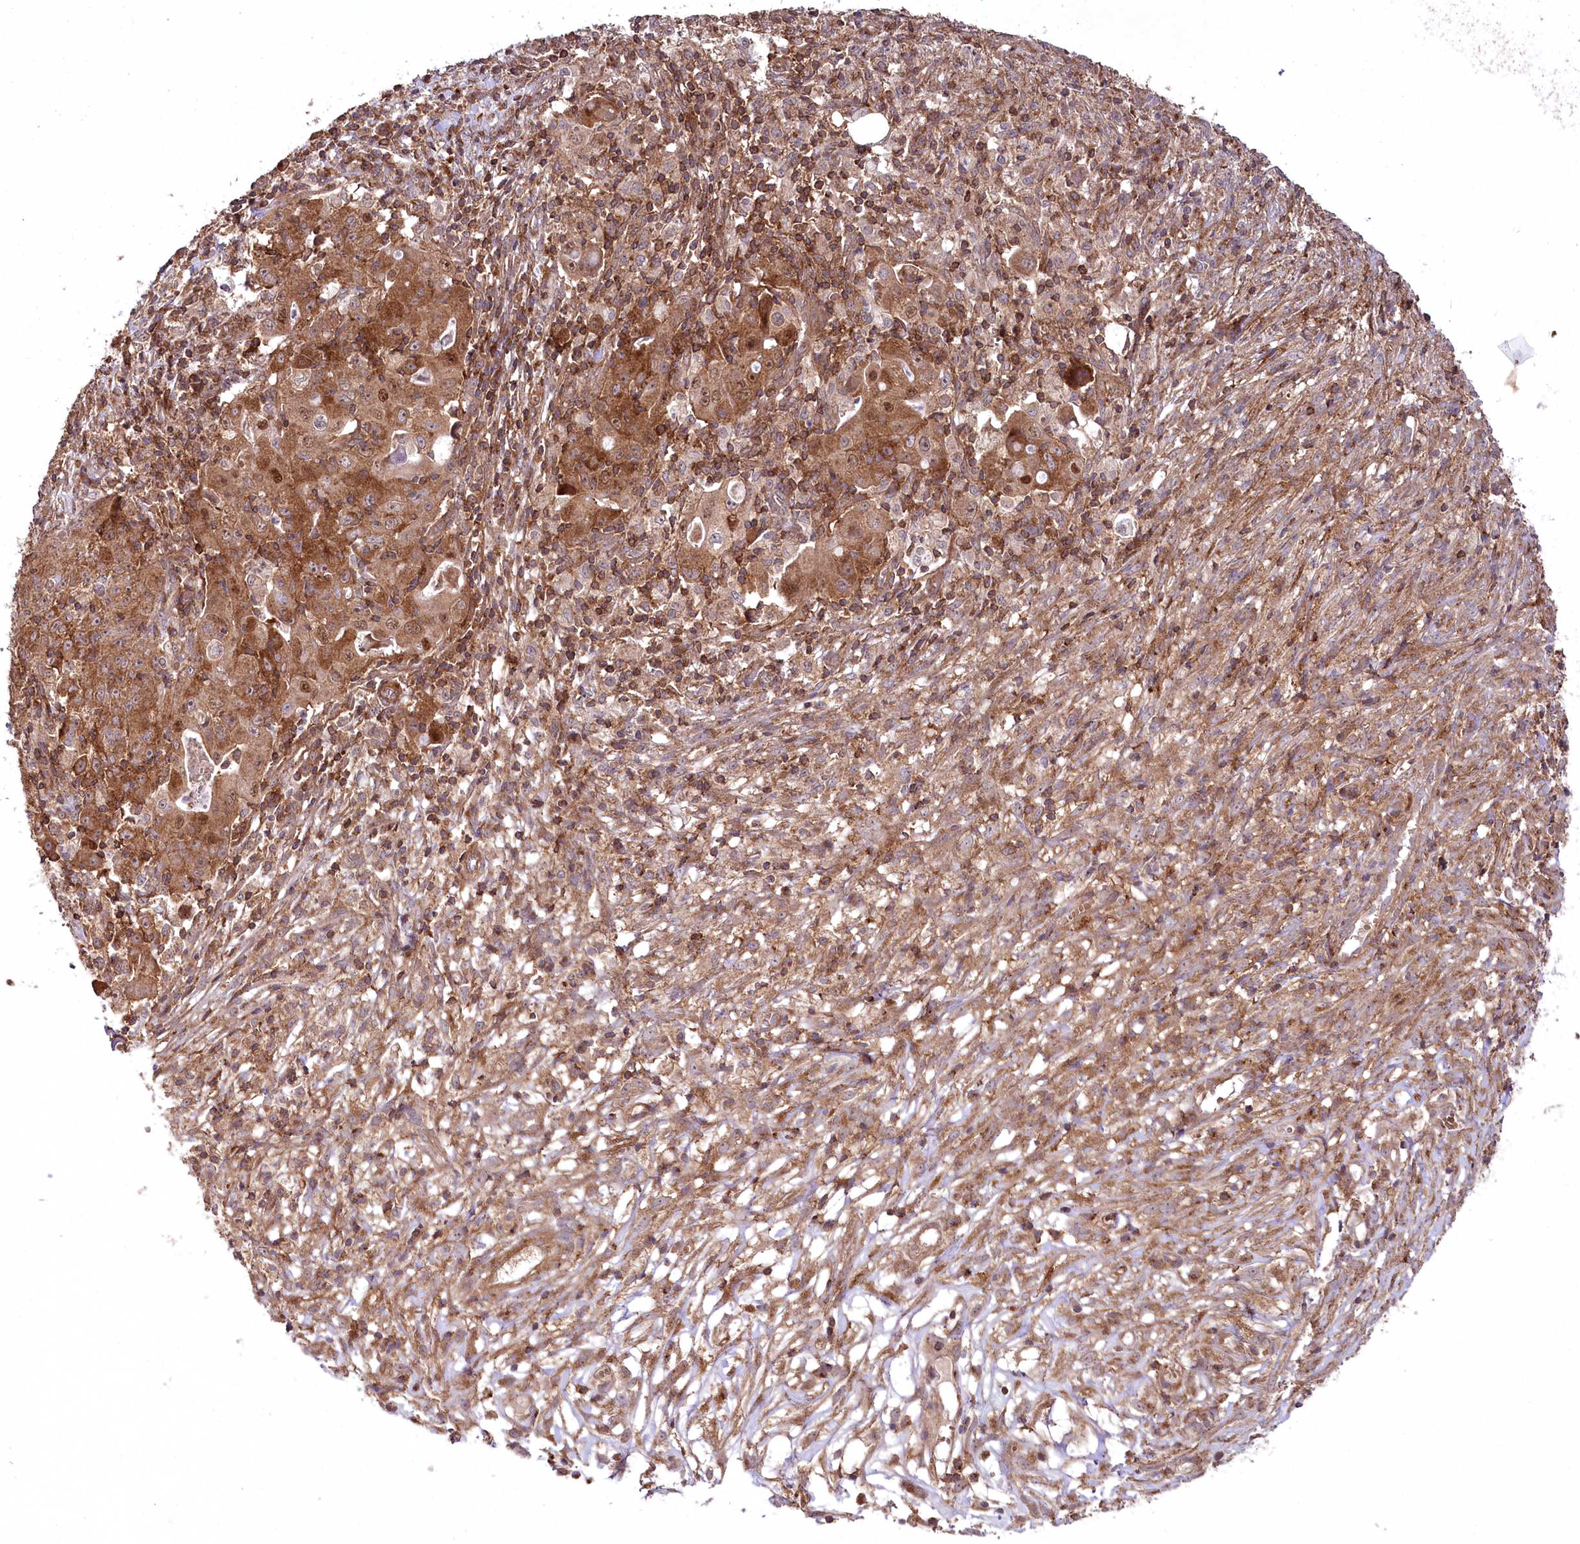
{"staining": {"intensity": "strong", "quantity": ">75%", "location": "cytoplasmic/membranous"}, "tissue": "ovarian cancer", "cell_type": "Tumor cells", "image_type": "cancer", "snomed": [{"axis": "morphology", "description": "Carcinoma, endometroid"}, {"axis": "topography", "description": "Ovary"}], "caption": "A high amount of strong cytoplasmic/membranous positivity is appreciated in about >75% of tumor cells in endometroid carcinoma (ovarian) tissue.", "gene": "CCDC91", "patient": {"sex": "female", "age": 42}}